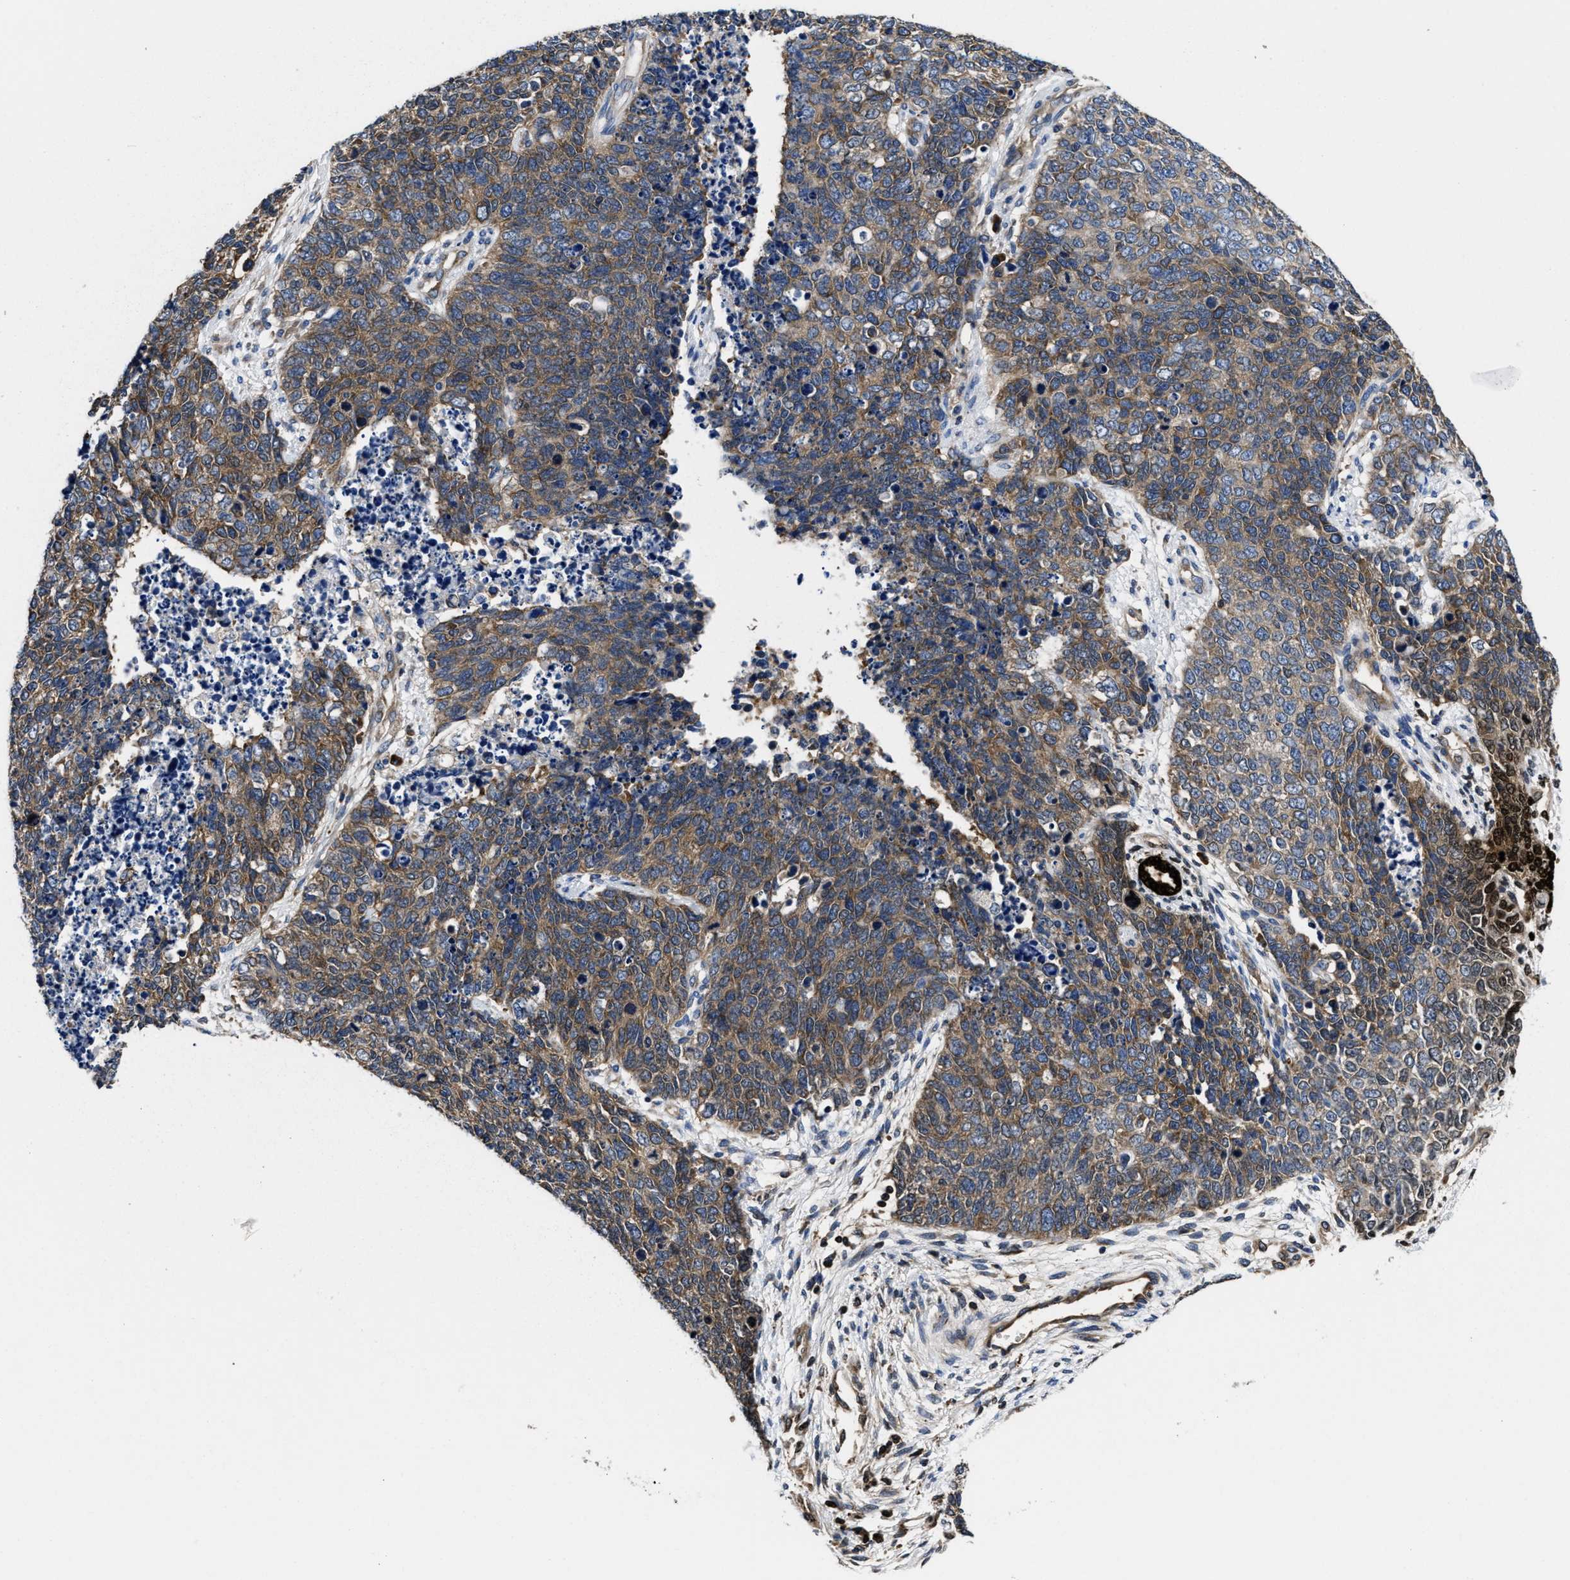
{"staining": {"intensity": "moderate", "quantity": ">75%", "location": "cytoplasmic/membranous"}, "tissue": "cervical cancer", "cell_type": "Tumor cells", "image_type": "cancer", "snomed": [{"axis": "morphology", "description": "Squamous cell carcinoma, NOS"}, {"axis": "topography", "description": "Cervix"}], "caption": "Brown immunohistochemical staining in cervical cancer reveals moderate cytoplasmic/membranous expression in about >75% of tumor cells. (DAB IHC with brightfield microscopy, high magnification).", "gene": "YARS1", "patient": {"sex": "female", "age": 63}}